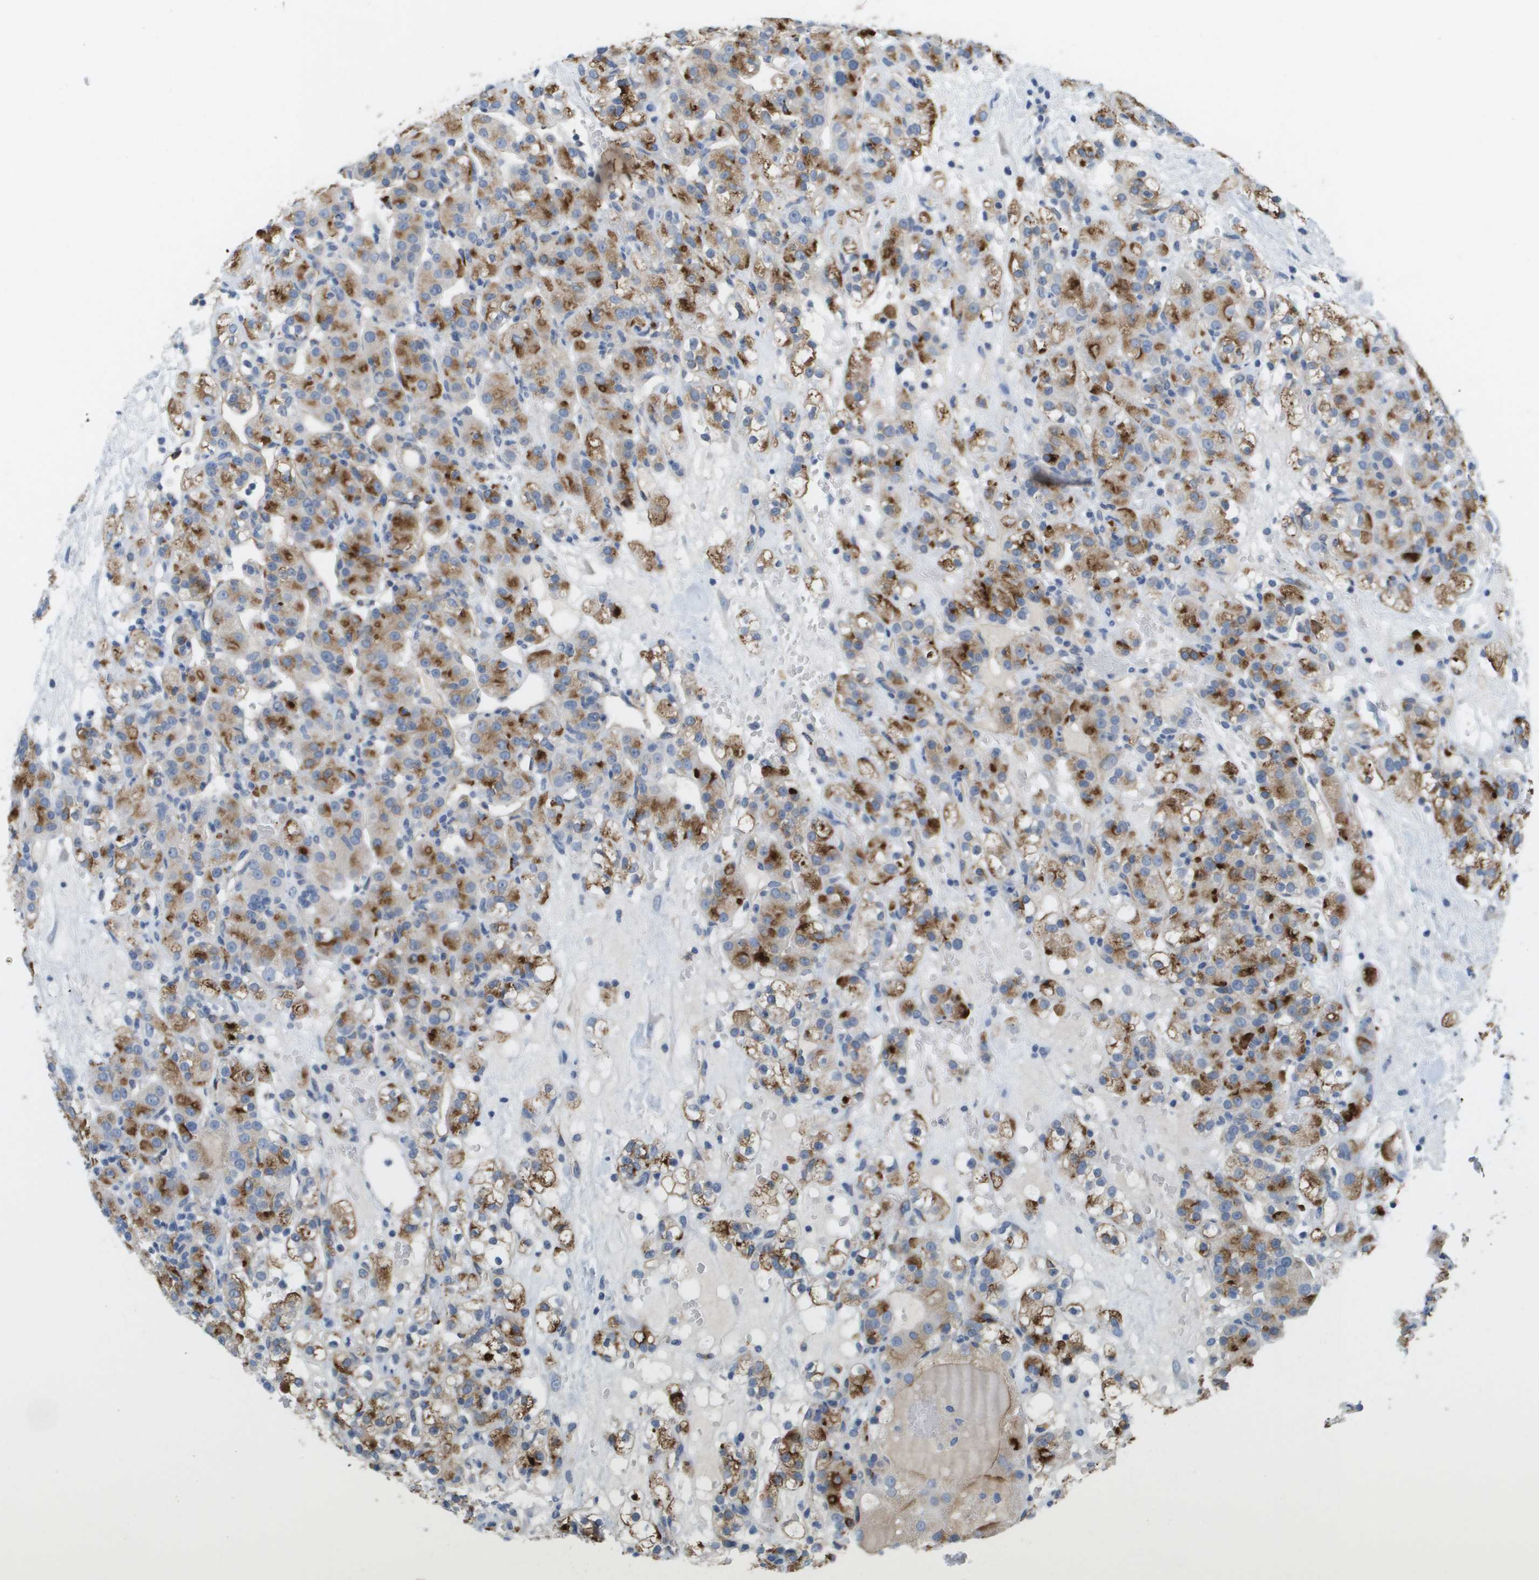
{"staining": {"intensity": "strong", "quantity": ">75%", "location": "cytoplasmic/membranous"}, "tissue": "renal cancer", "cell_type": "Tumor cells", "image_type": "cancer", "snomed": [{"axis": "morphology", "description": "Normal tissue, NOS"}, {"axis": "morphology", "description": "Adenocarcinoma, NOS"}, {"axis": "topography", "description": "Kidney"}], "caption": "Renal adenocarcinoma stained with a brown dye demonstrates strong cytoplasmic/membranous positive positivity in about >75% of tumor cells.", "gene": "ANGPT2", "patient": {"sex": "male", "age": 61}}